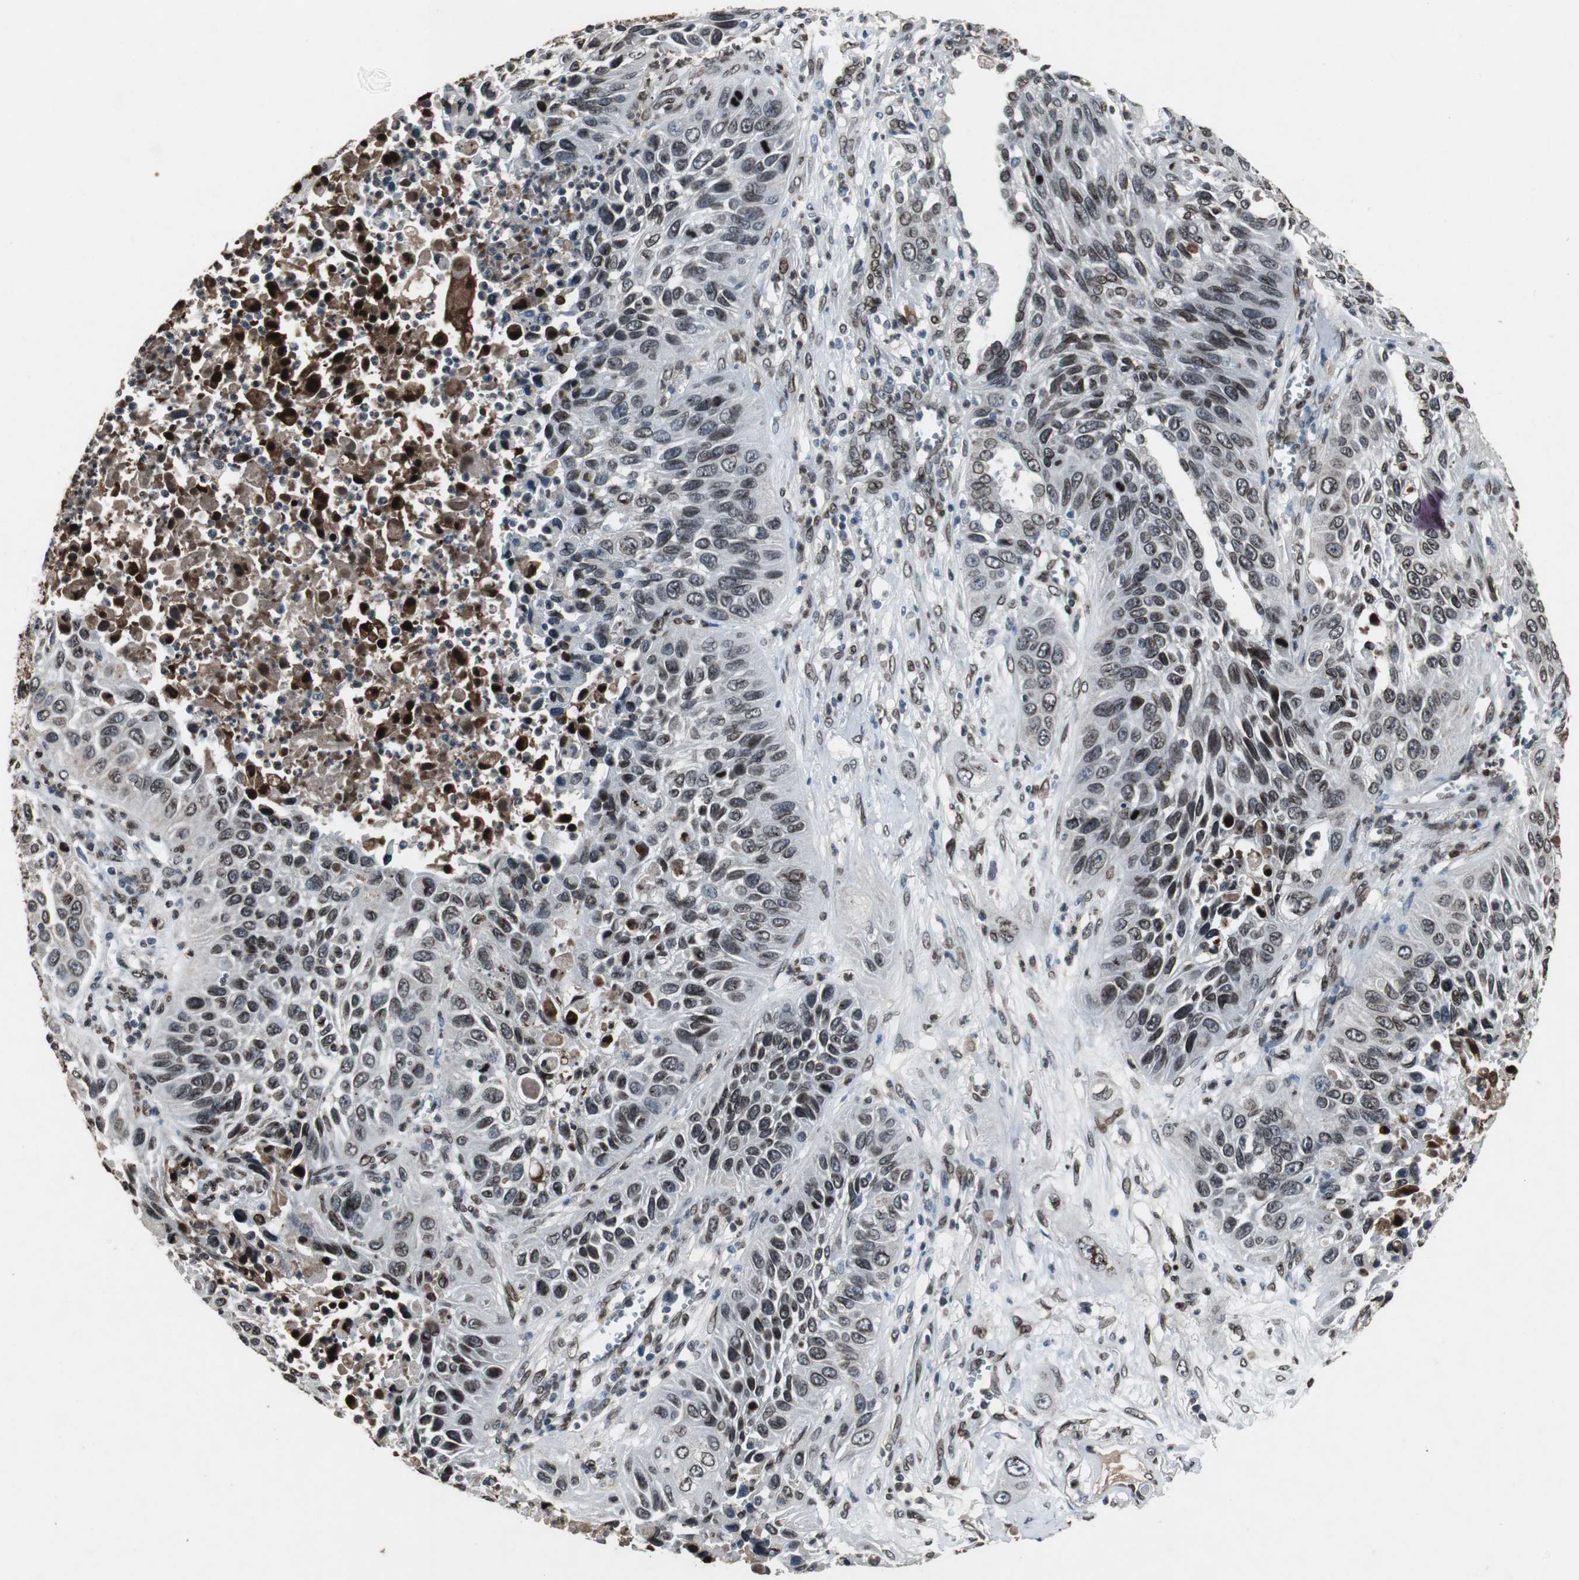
{"staining": {"intensity": "moderate", "quantity": ">75%", "location": "cytoplasmic/membranous,nuclear"}, "tissue": "lung cancer", "cell_type": "Tumor cells", "image_type": "cancer", "snomed": [{"axis": "morphology", "description": "Squamous cell carcinoma, NOS"}, {"axis": "topography", "description": "Lung"}], "caption": "Lung cancer (squamous cell carcinoma) tissue displays moderate cytoplasmic/membranous and nuclear staining in about >75% of tumor cells, visualized by immunohistochemistry.", "gene": "LMNA", "patient": {"sex": "female", "age": 76}}